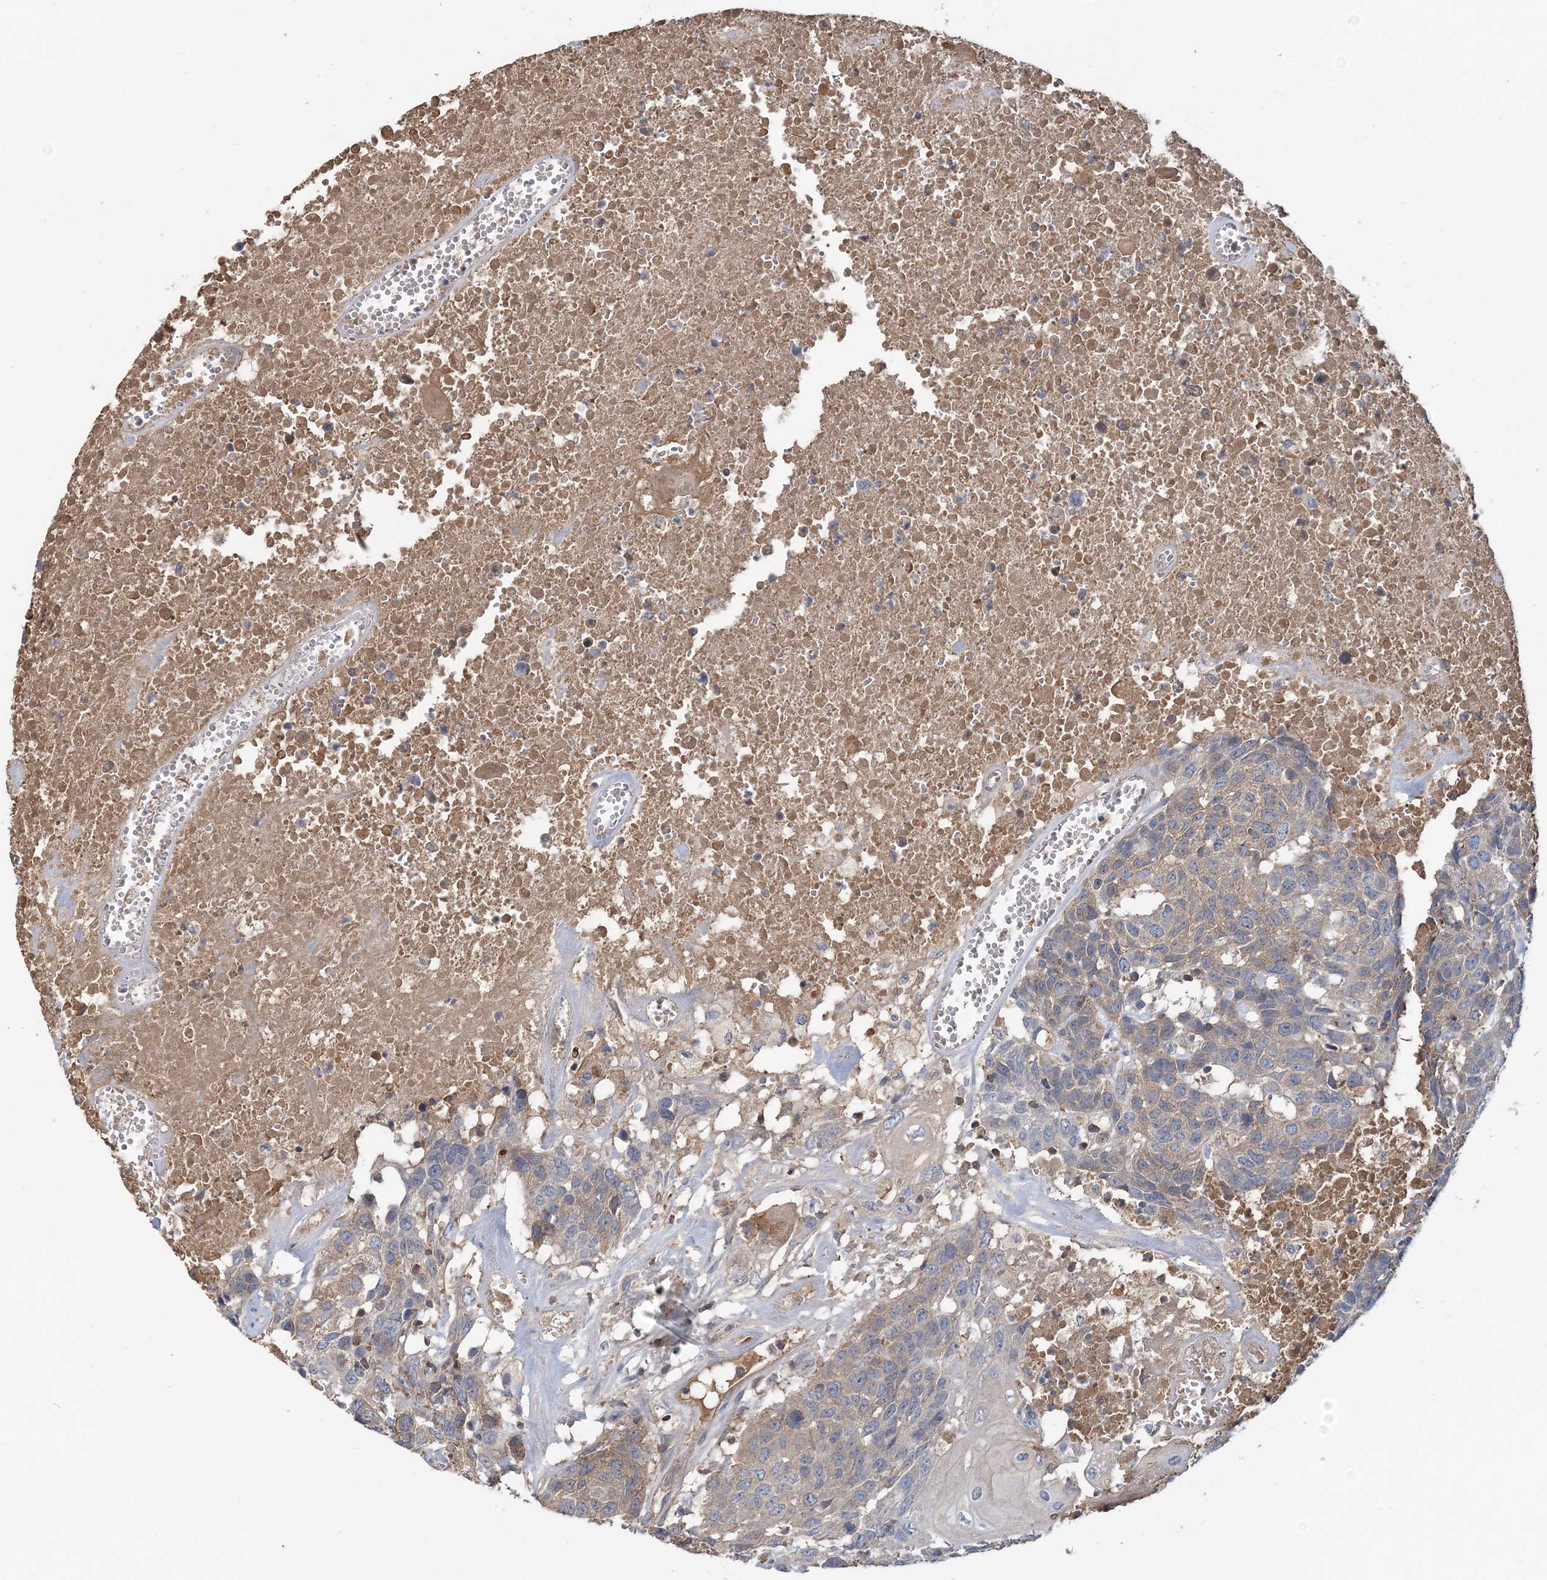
{"staining": {"intensity": "weak", "quantity": "<25%", "location": "cytoplasmic/membranous"}, "tissue": "head and neck cancer", "cell_type": "Tumor cells", "image_type": "cancer", "snomed": [{"axis": "morphology", "description": "Squamous cell carcinoma, NOS"}, {"axis": "topography", "description": "Head-Neck"}], "caption": "The image demonstrates no staining of tumor cells in head and neck cancer (squamous cell carcinoma).", "gene": "RNF25", "patient": {"sex": "male", "age": 66}}